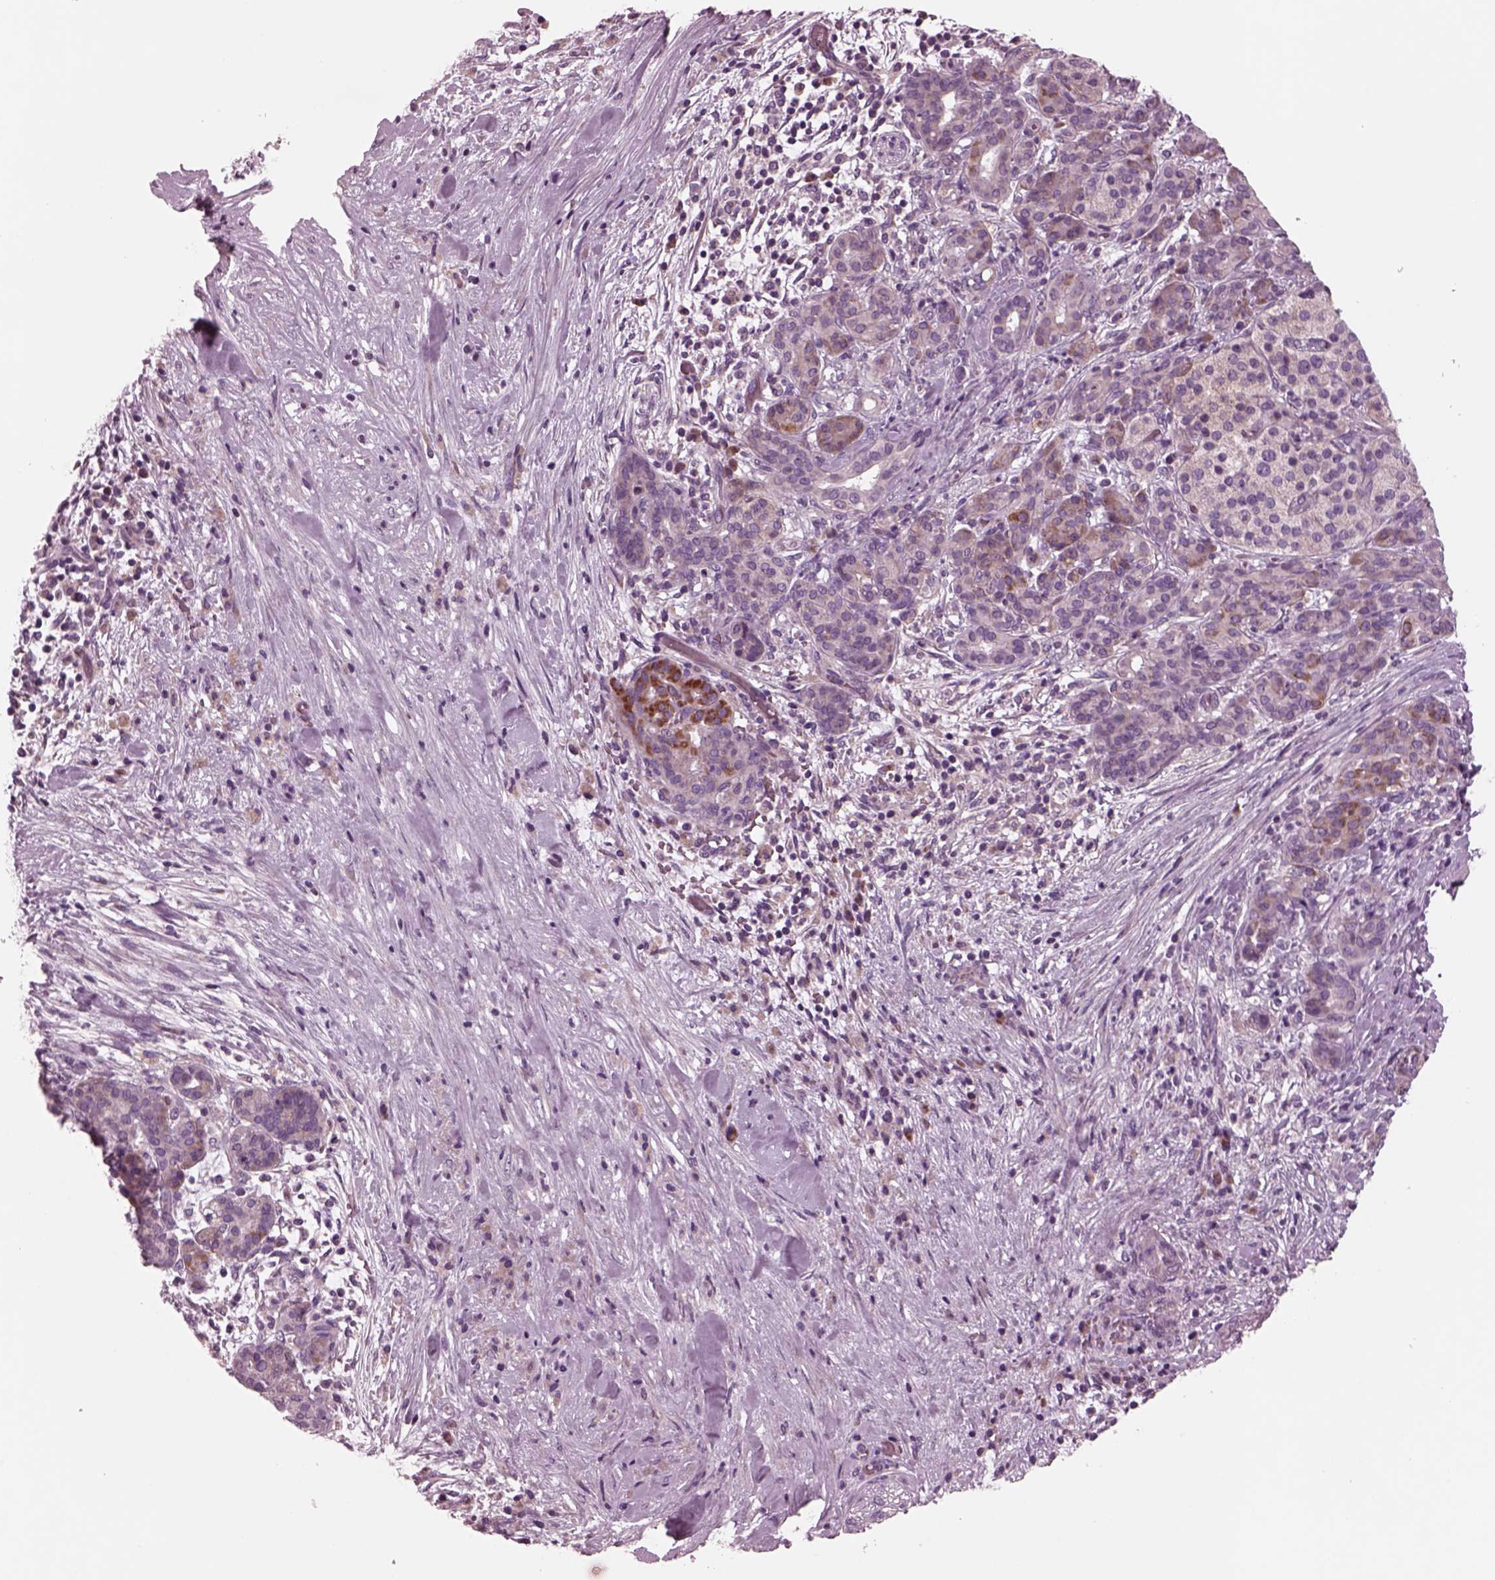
{"staining": {"intensity": "weak", "quantity": ">75%", "location": "cytoplasmic/membranous"}, "tissue": "pancreatic cancer", "cell_type": "Tumor cells", "image_type": "cancer", "snomed": [{"axis": "morphology", "description": "Adenocarcinoma, NOS"}, {"axis": "topography", "description": "Pancreas"}], "caption": "Protein positivity by IHC demonstrates weak cytoplasmic/membranous staining in about >75% of tumor cells in pancreatic adenocarcinoma.", "gene": "AP4M1", "patient": {"sex": "male", "age": 44}}